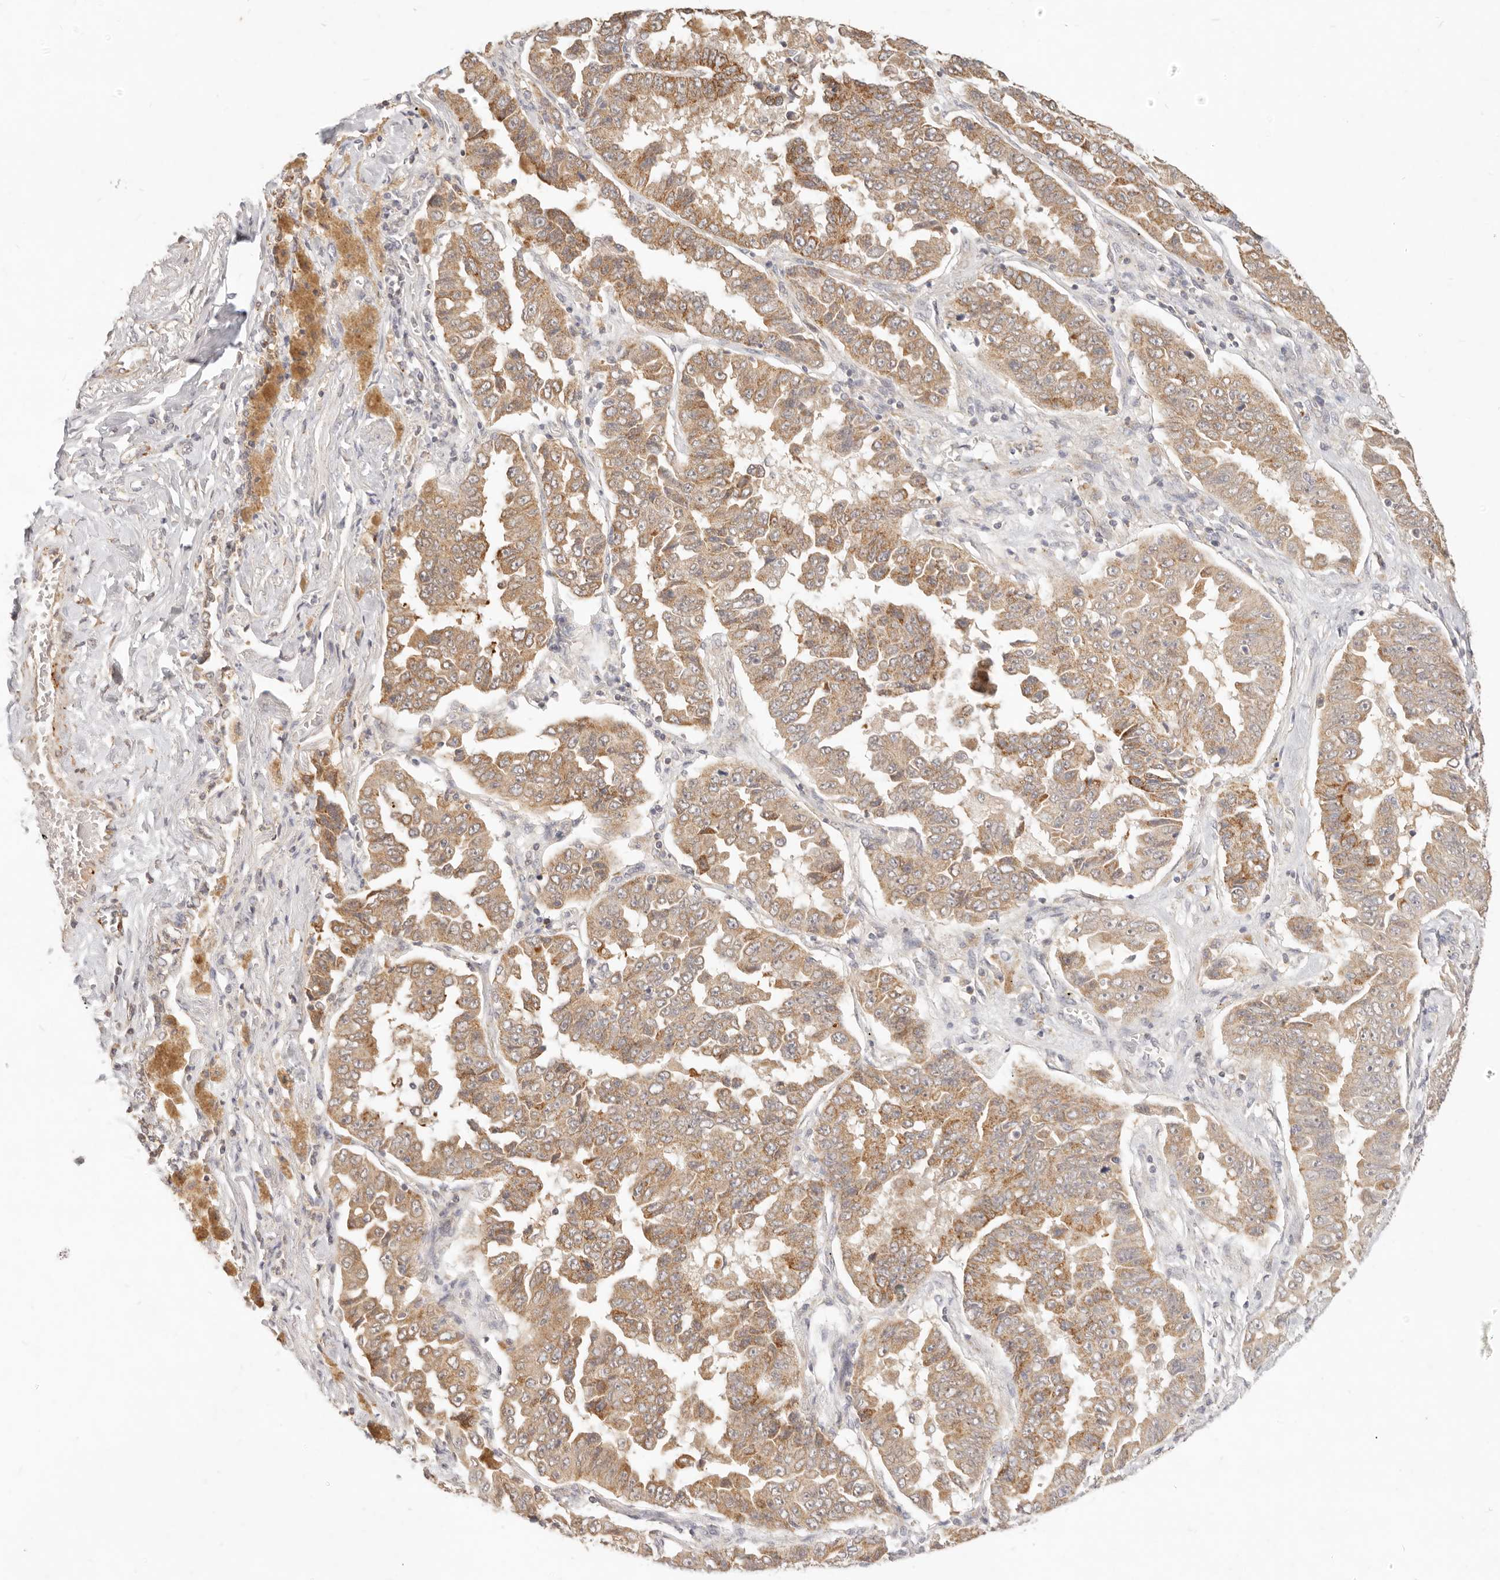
{"staining": {"intensity": "moderate", "quantity": ">75%", "location": "cytoplasmic/membranous"}, "tissue": "lung cancer", "cell_type": "Tumor cells", "image_type": "cancer", "snomed": [{"axis": "morphology", "description": "Adenocarcinoma, NOS"}, {"axis": "topography", "description": "Lung"}], "caption": "Immunohistochemistry of lung cancer (adenocarcinoma) shows medium levels of moderate cytoplasmic/membranous positivity in about >75% of tumor cells. The staining was performed using DAB to visualize the protein expression in brown, while the nuclei were stained in blue with hematoxylin (Magnification: 20x).", "gene": "RUBCNL", "patient": {"sex": "female", "age": 51}}